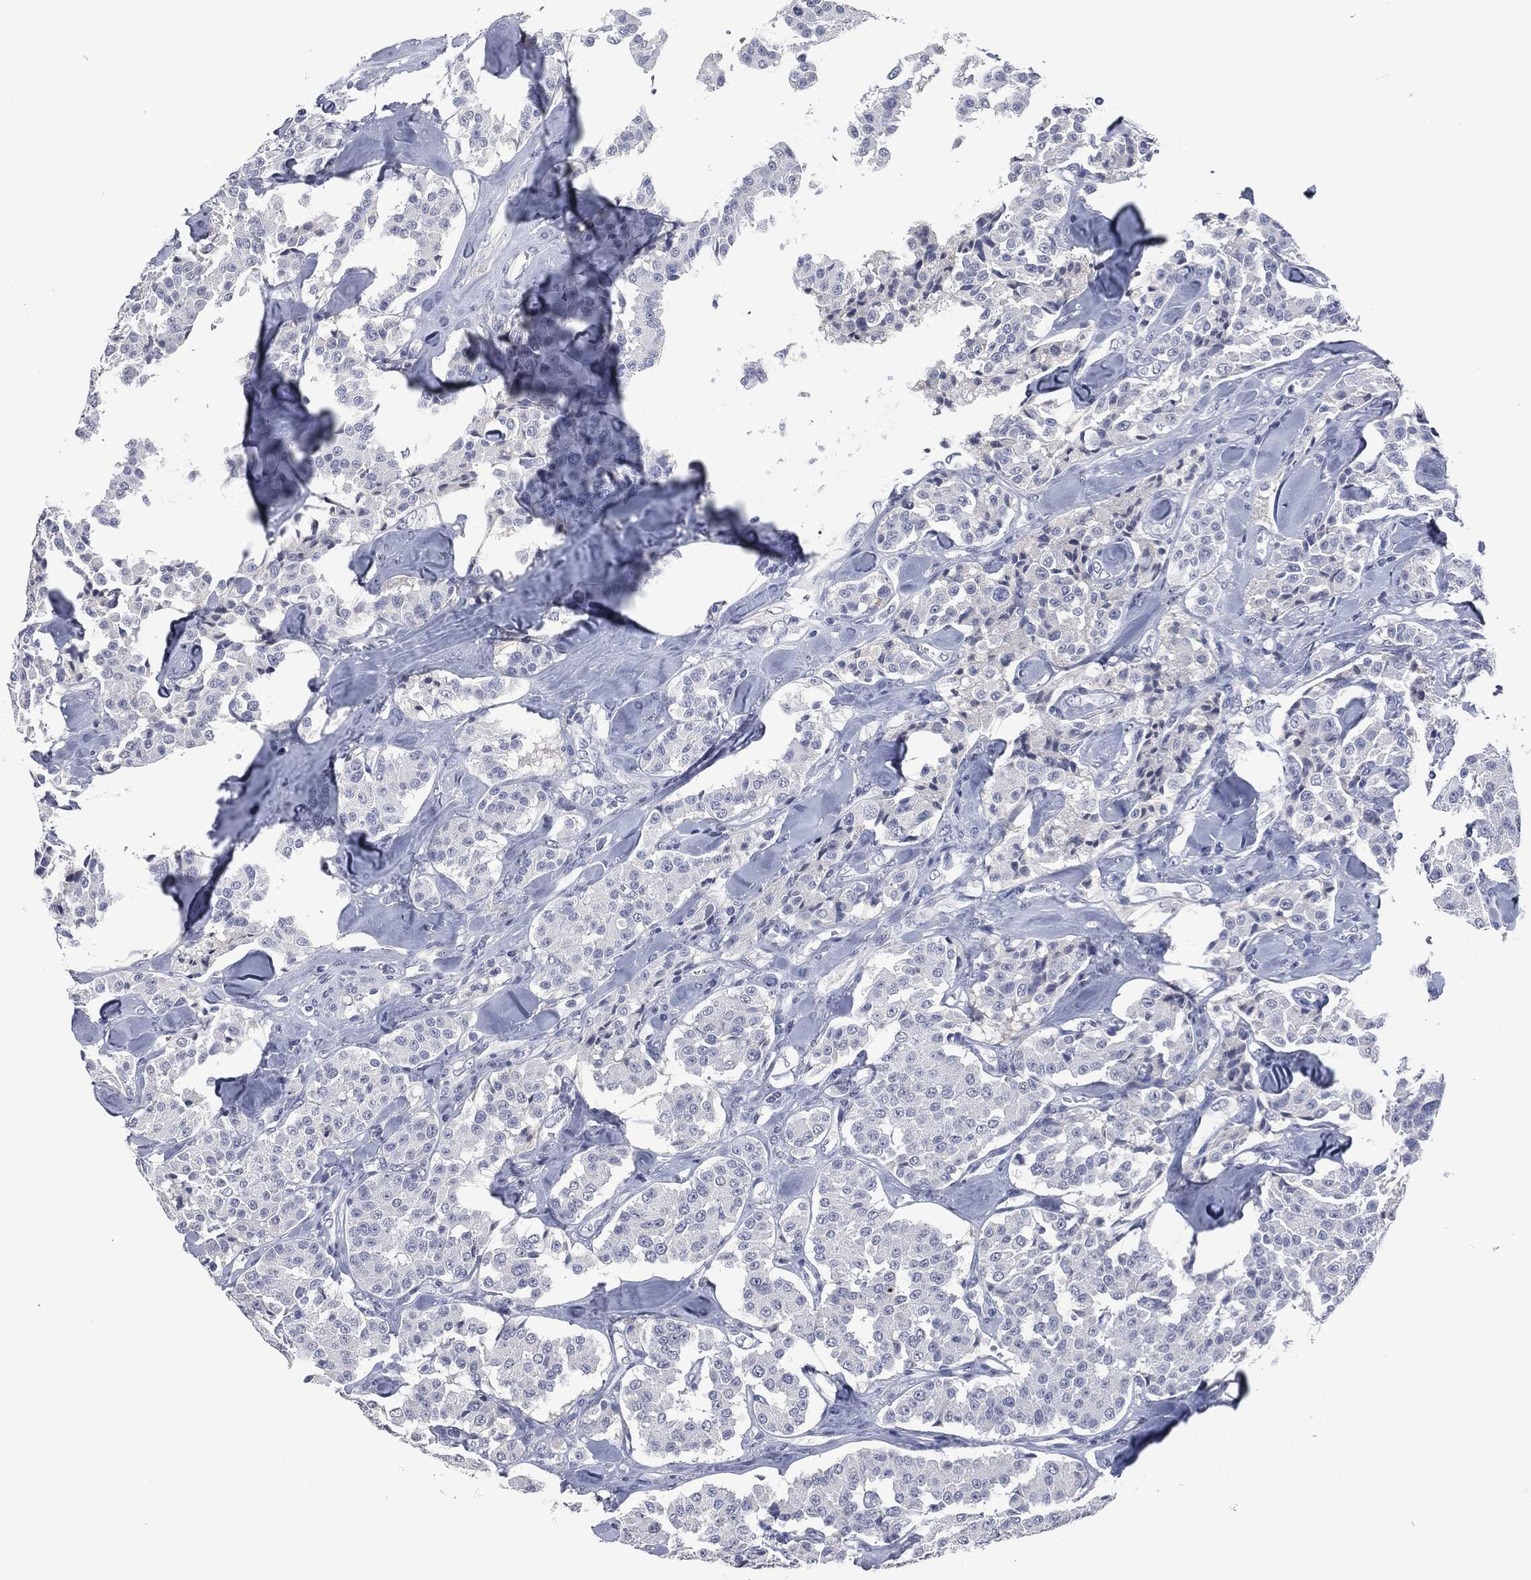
{"staining": {"intensity": "negative", "quantity": "none", "location": "none"}, "tissue": "carcinoid", "cell_type": "Tumor cells", "image_type": "cancer", "snomed": [{"axis": "morphology", "description": "Carcinoid, malignant, NOS"}, {"axis": "topography", "description": "Pancreas"}], "caption": "There is no significant expression in tumor cells of carcinoid.", "gene": "SIGLEC7", "patient": {"sex": "male", "age": 41}}